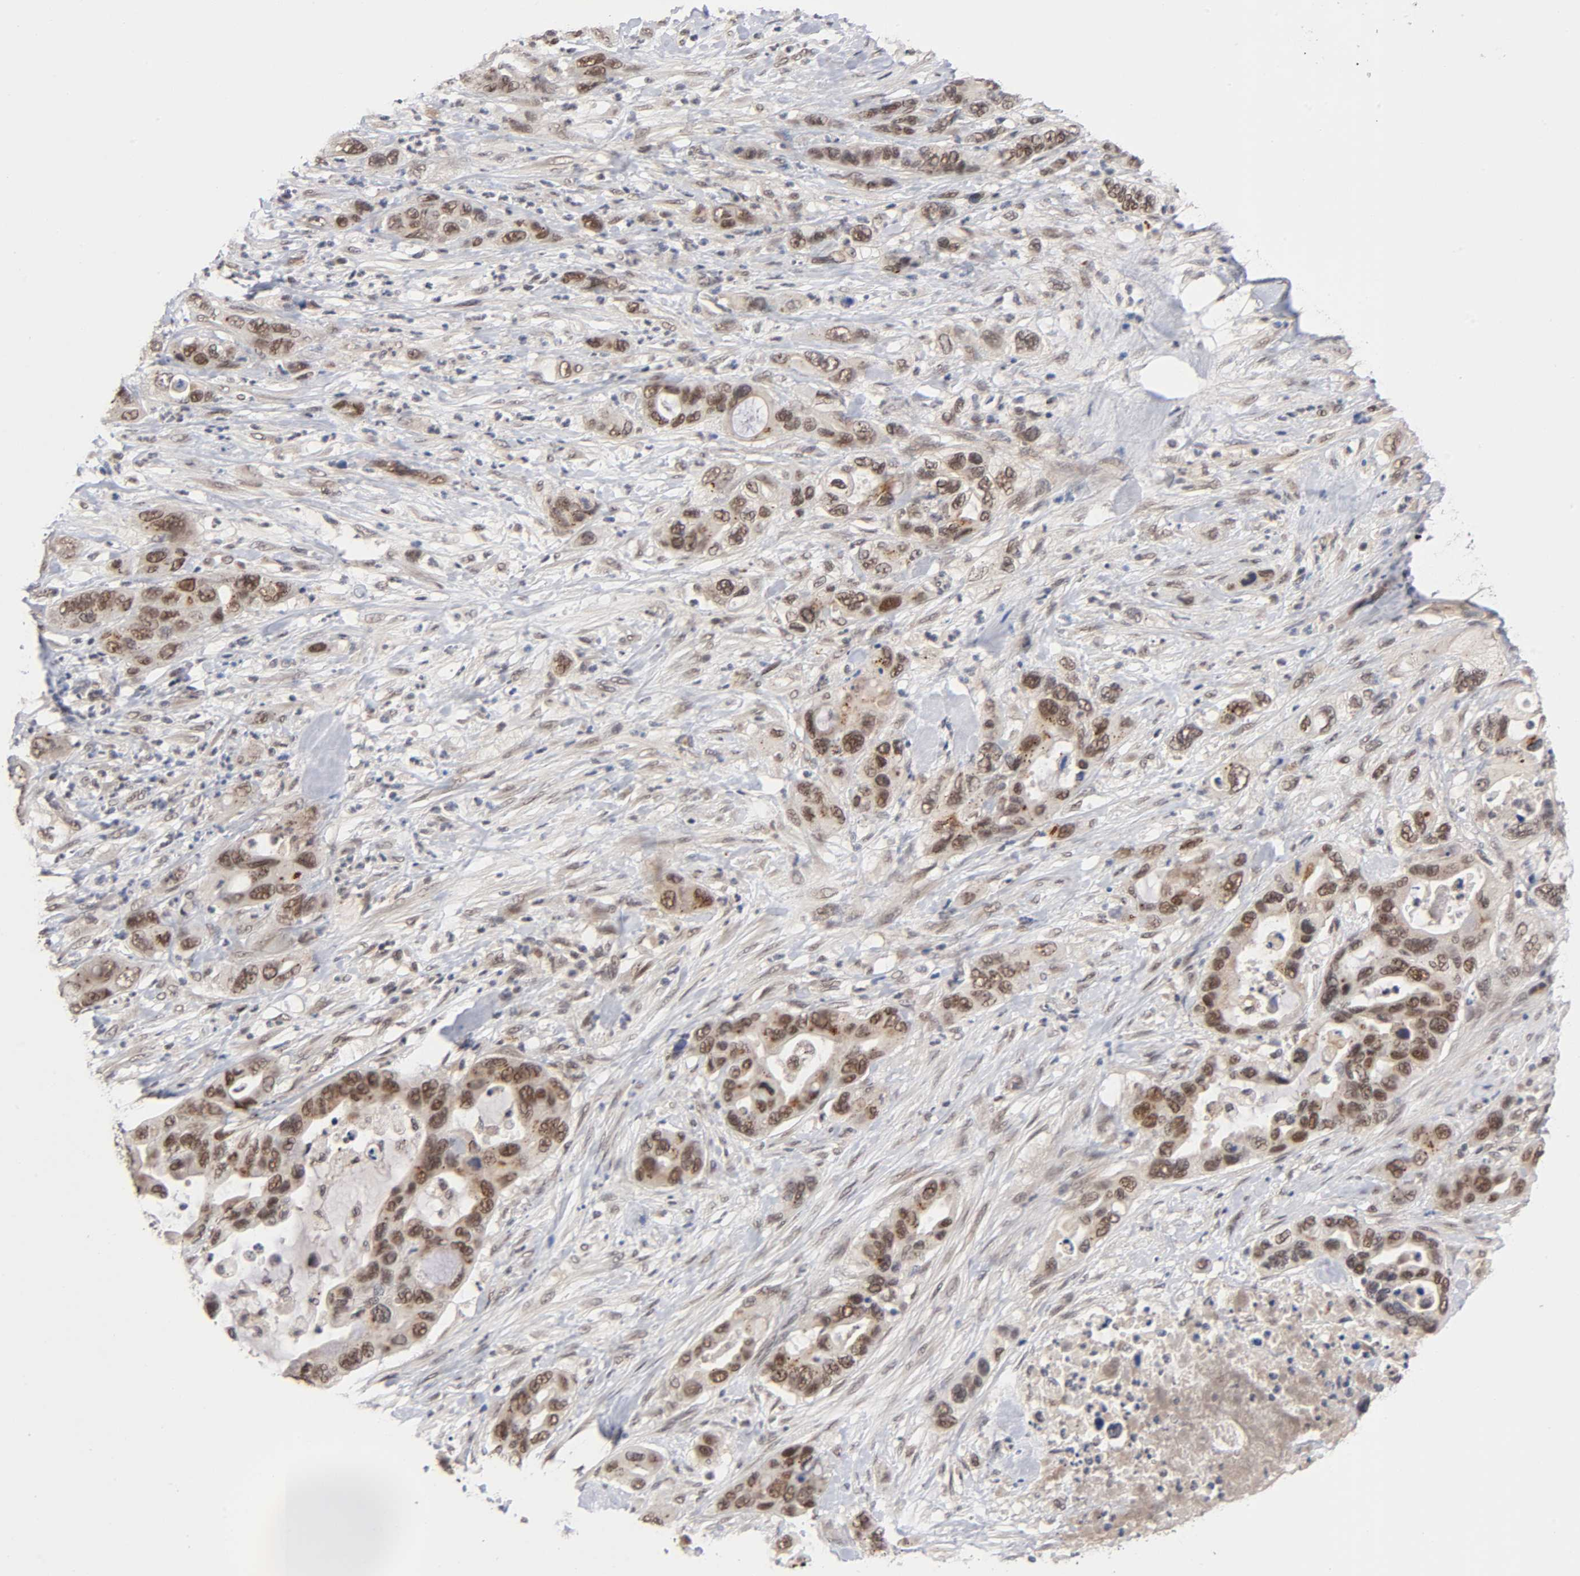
{"staining": {"intensity": "strong", "quantity": ">75%", "location": "cytoplasmic/membranous,nuclear"}, "tissue": "pancreatic cancer", "cell_type": "Tumor cells", "image_type": "cancer", "snomed": [{"axis": "morphology", "description": "Adenocarcinoma, NOS"}, {"axis": "topography", "description": "Pancreas"}], "caption": "IHC photomicrograph of adenocarcinoma (pancreatic) stained for a protein (brown), which exhibits high levels of strong cytoplasmic/membranous and nuclear positivity in approximately >75% of tumor cells.", "gene": "EP300", "patient": {"sex": "female", "age": 71}}